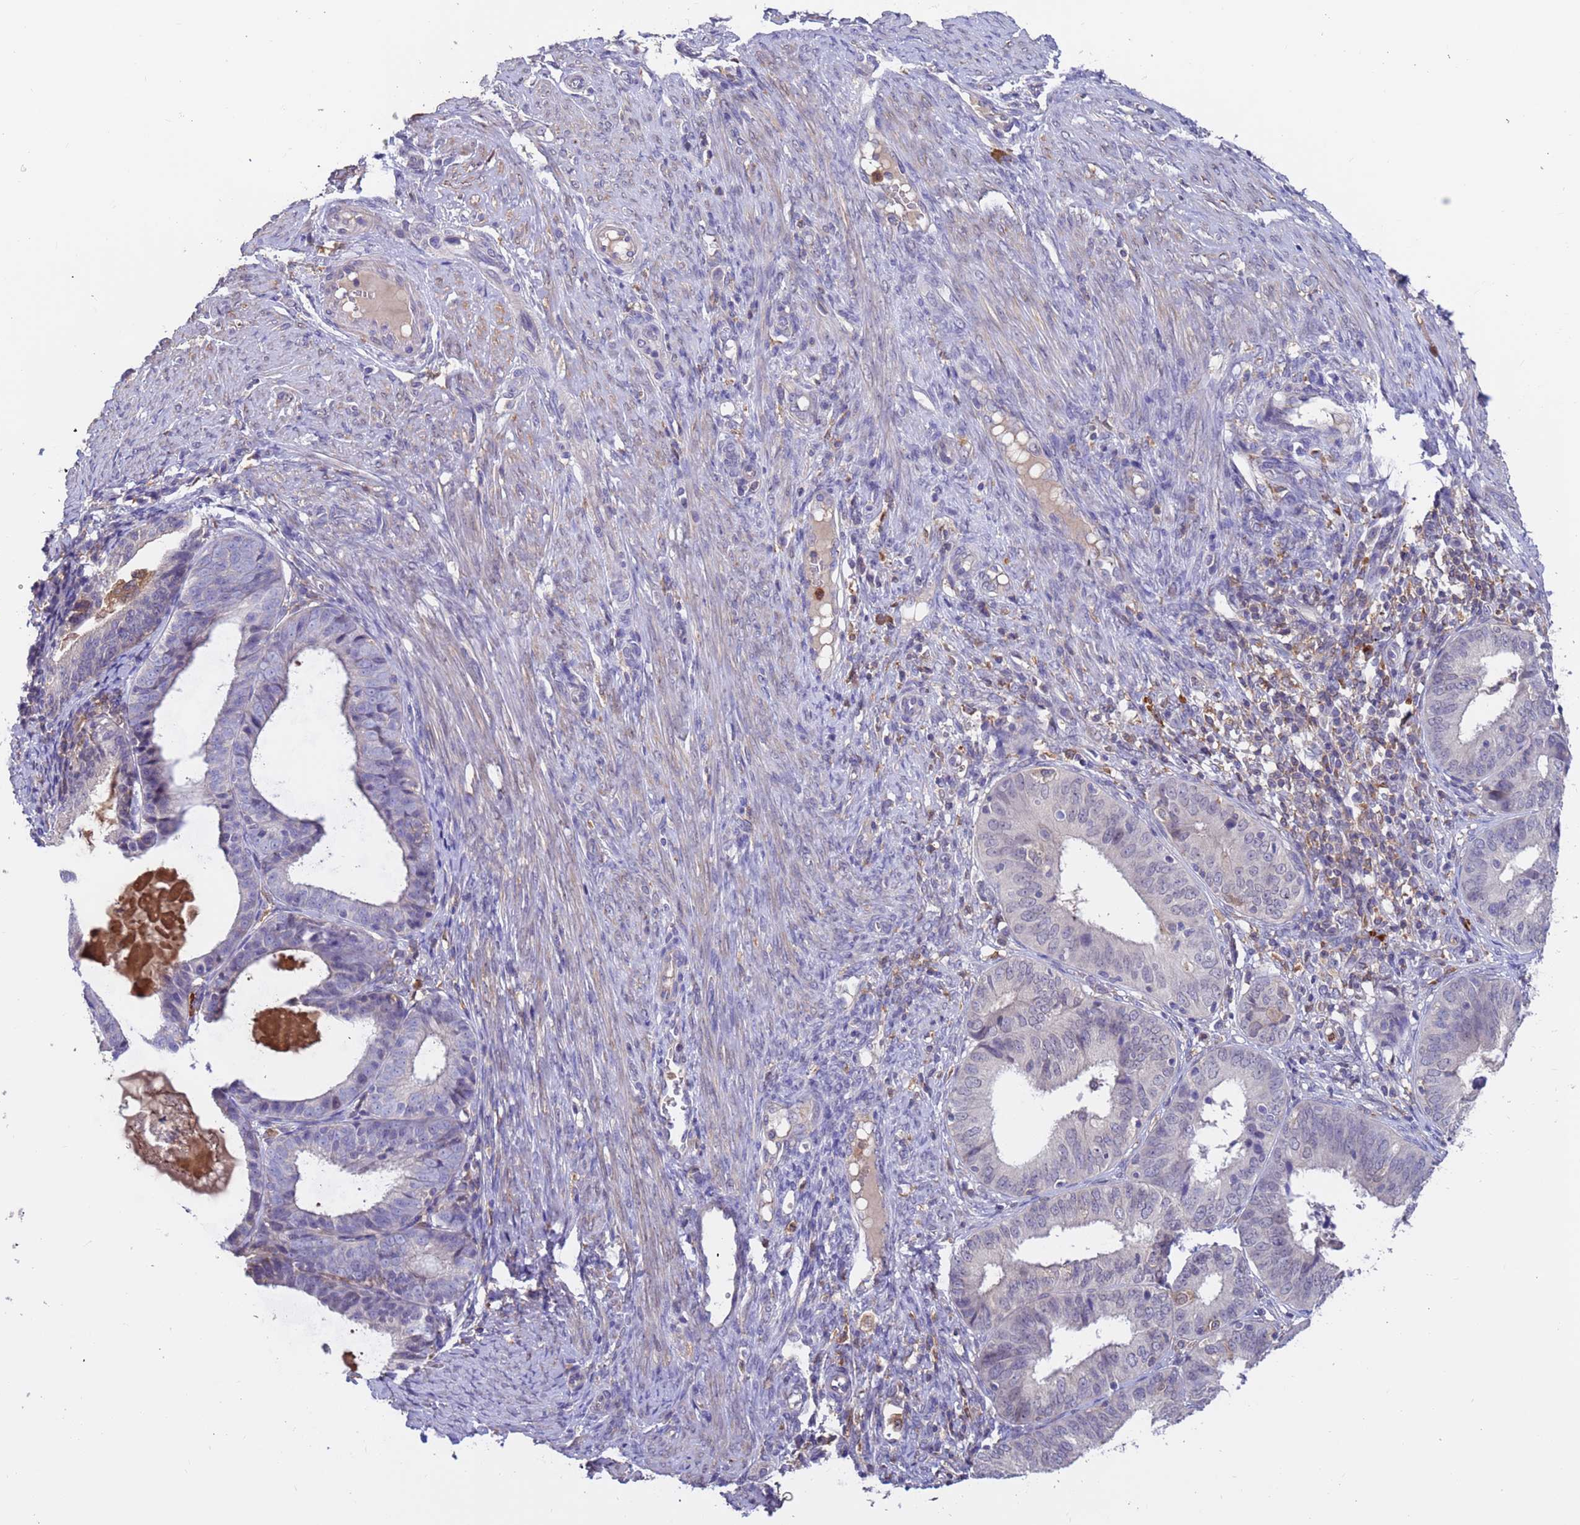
{"staining": {"intensity": "negative", "quantity": "none", "location": "none"}, "tissue": "endometrial cancer", "cell_type": "Tumor cells", "image_type": "cancer", "snomed": [{"axis": "morphology", "description": "Adenocarcinoma, NOS"}, {"axis": "topography", "description": "Endometrium"}], "caption": "This is a micrograph of IHC staining of endometrial cancer (adenocarcinoma), which shows no expression in tumor cells.", "gene": "AMPD3", "patient": {"sex": "female", "age": 51}}